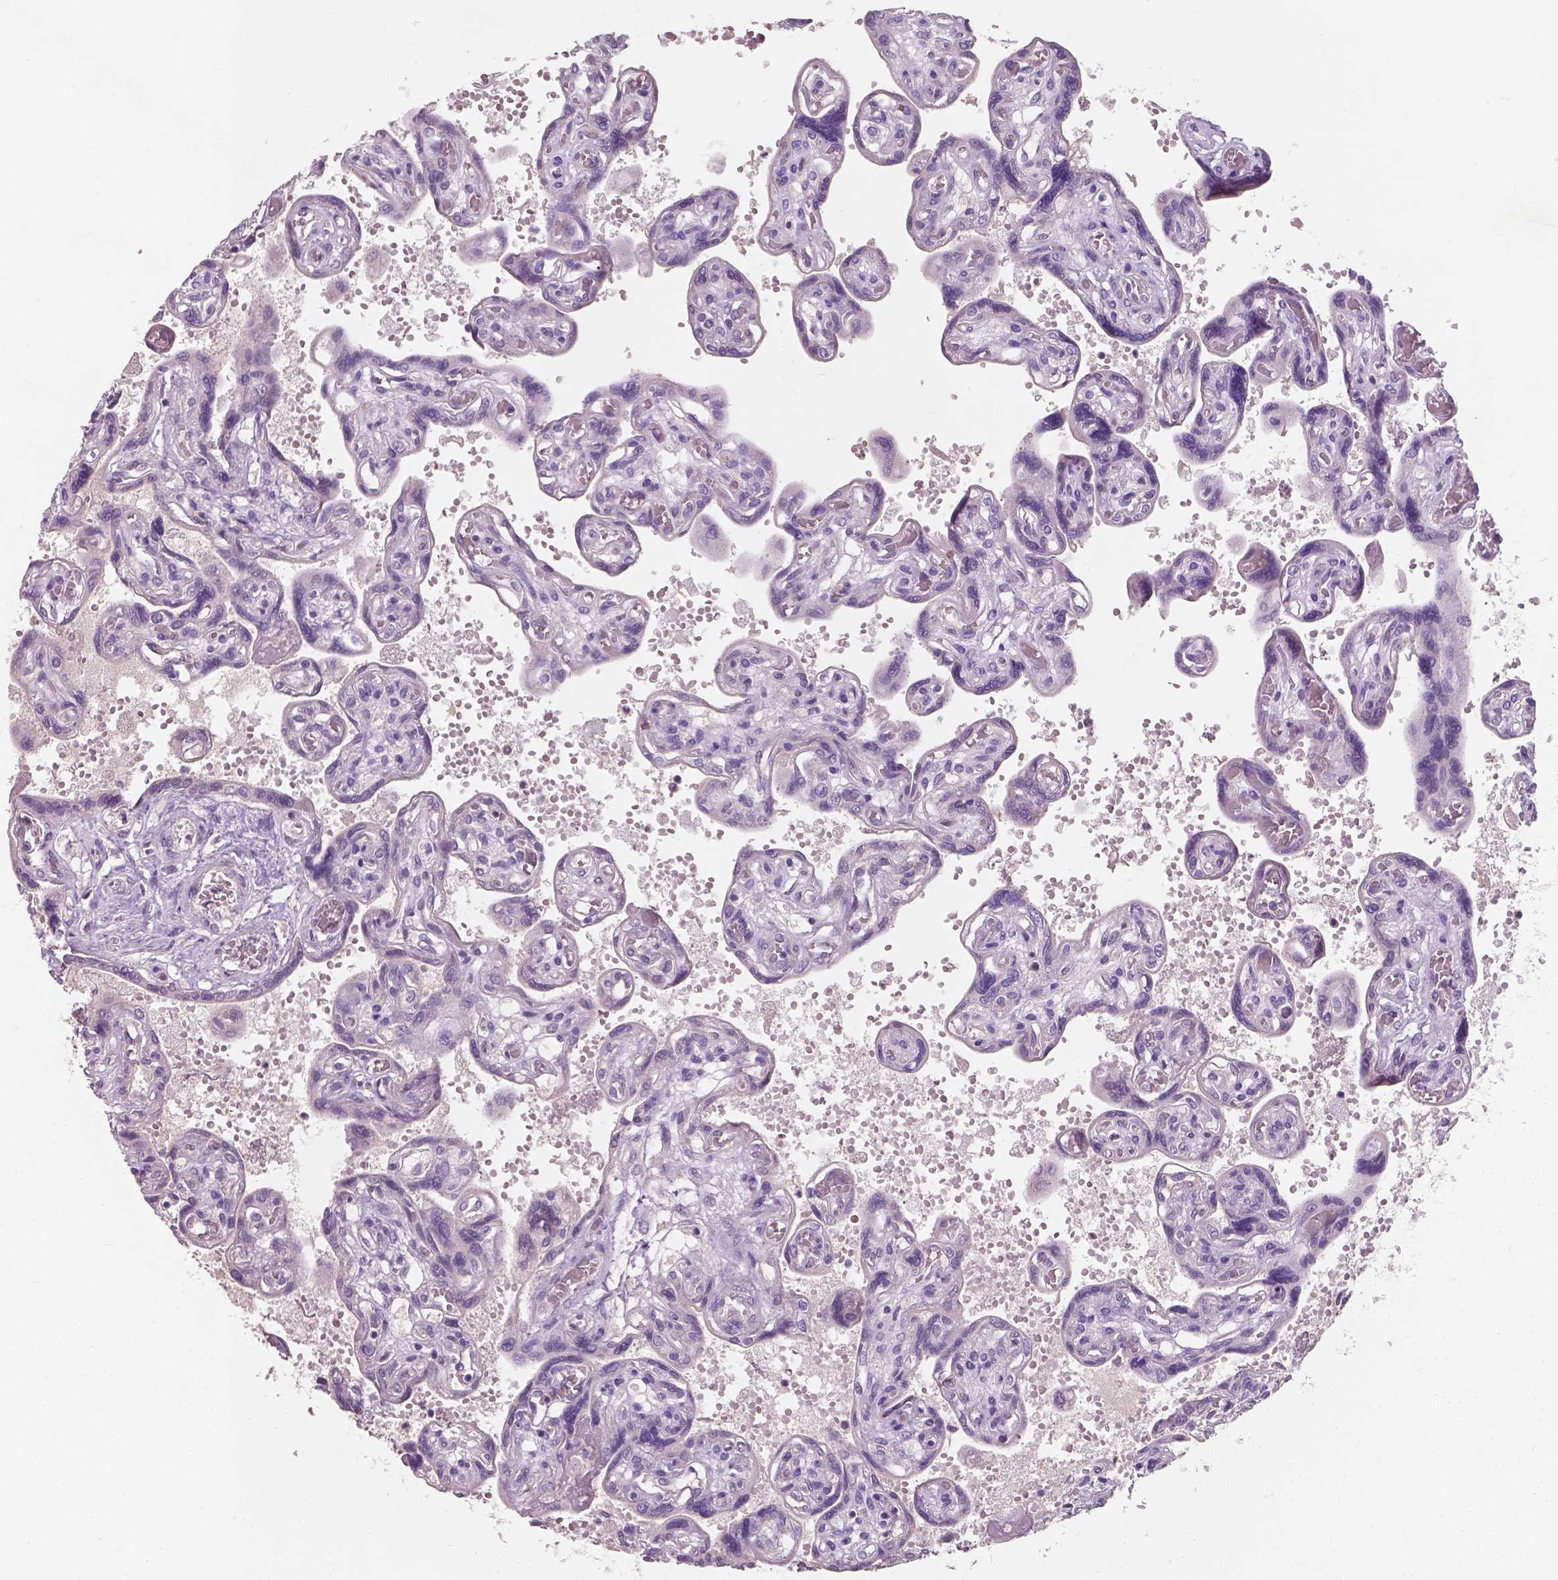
{"staining": {"intensity": "negative", "quantity": "none", "location": "none"}, "tissue": "placenta", "cell_type": "Decidual cells", "image_type": "normal", "snomed": [{"axis": "morphology", "description": "Normal tissue, NOS"}, {"axis": "topography", "description": "Placenta"}], "caption": "This is an IHC micrograph of unremarkable human placenta. There is no positivity in decidual cells.", "gene": "LSM14B", "patient": {"sex": "female", "age": 32}}